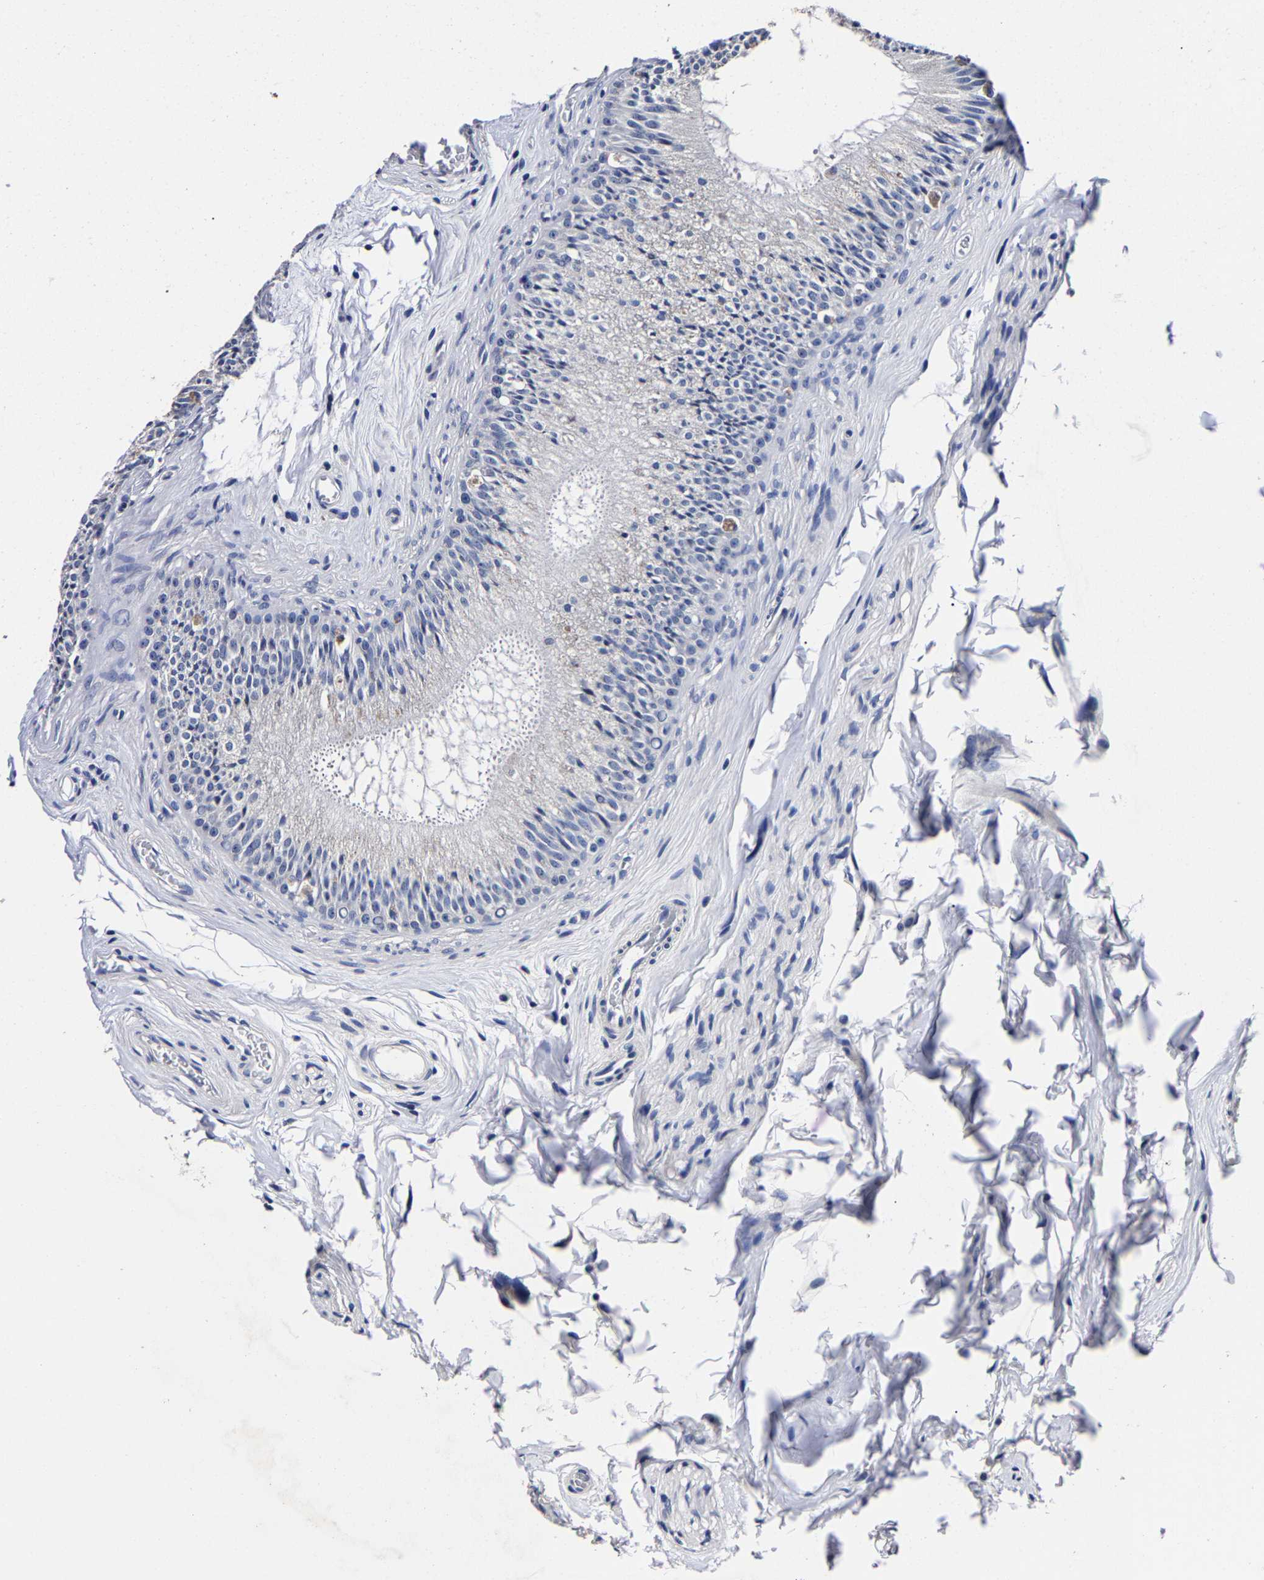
{"staining": {"intensity": "negative", "quantity": "none", "location": "none"}, "tissue": "epididymis", "cell_type": "Glandular cells", "image_type": "normal", "snomed": [{"axis": "morphology", "description": "Normal tissue, NOS"}, {"axis": "topography", "description": "Testis"}, {"axis": "topography", "description": "Epididymis"}], "caption": "This is an immunohistochemistry (IHC) histopathology image of normal human epididymis. There is no positivity in glandular cells.", "gene": "AKAP4", "patient": {"sex": "male", "age": 36}}